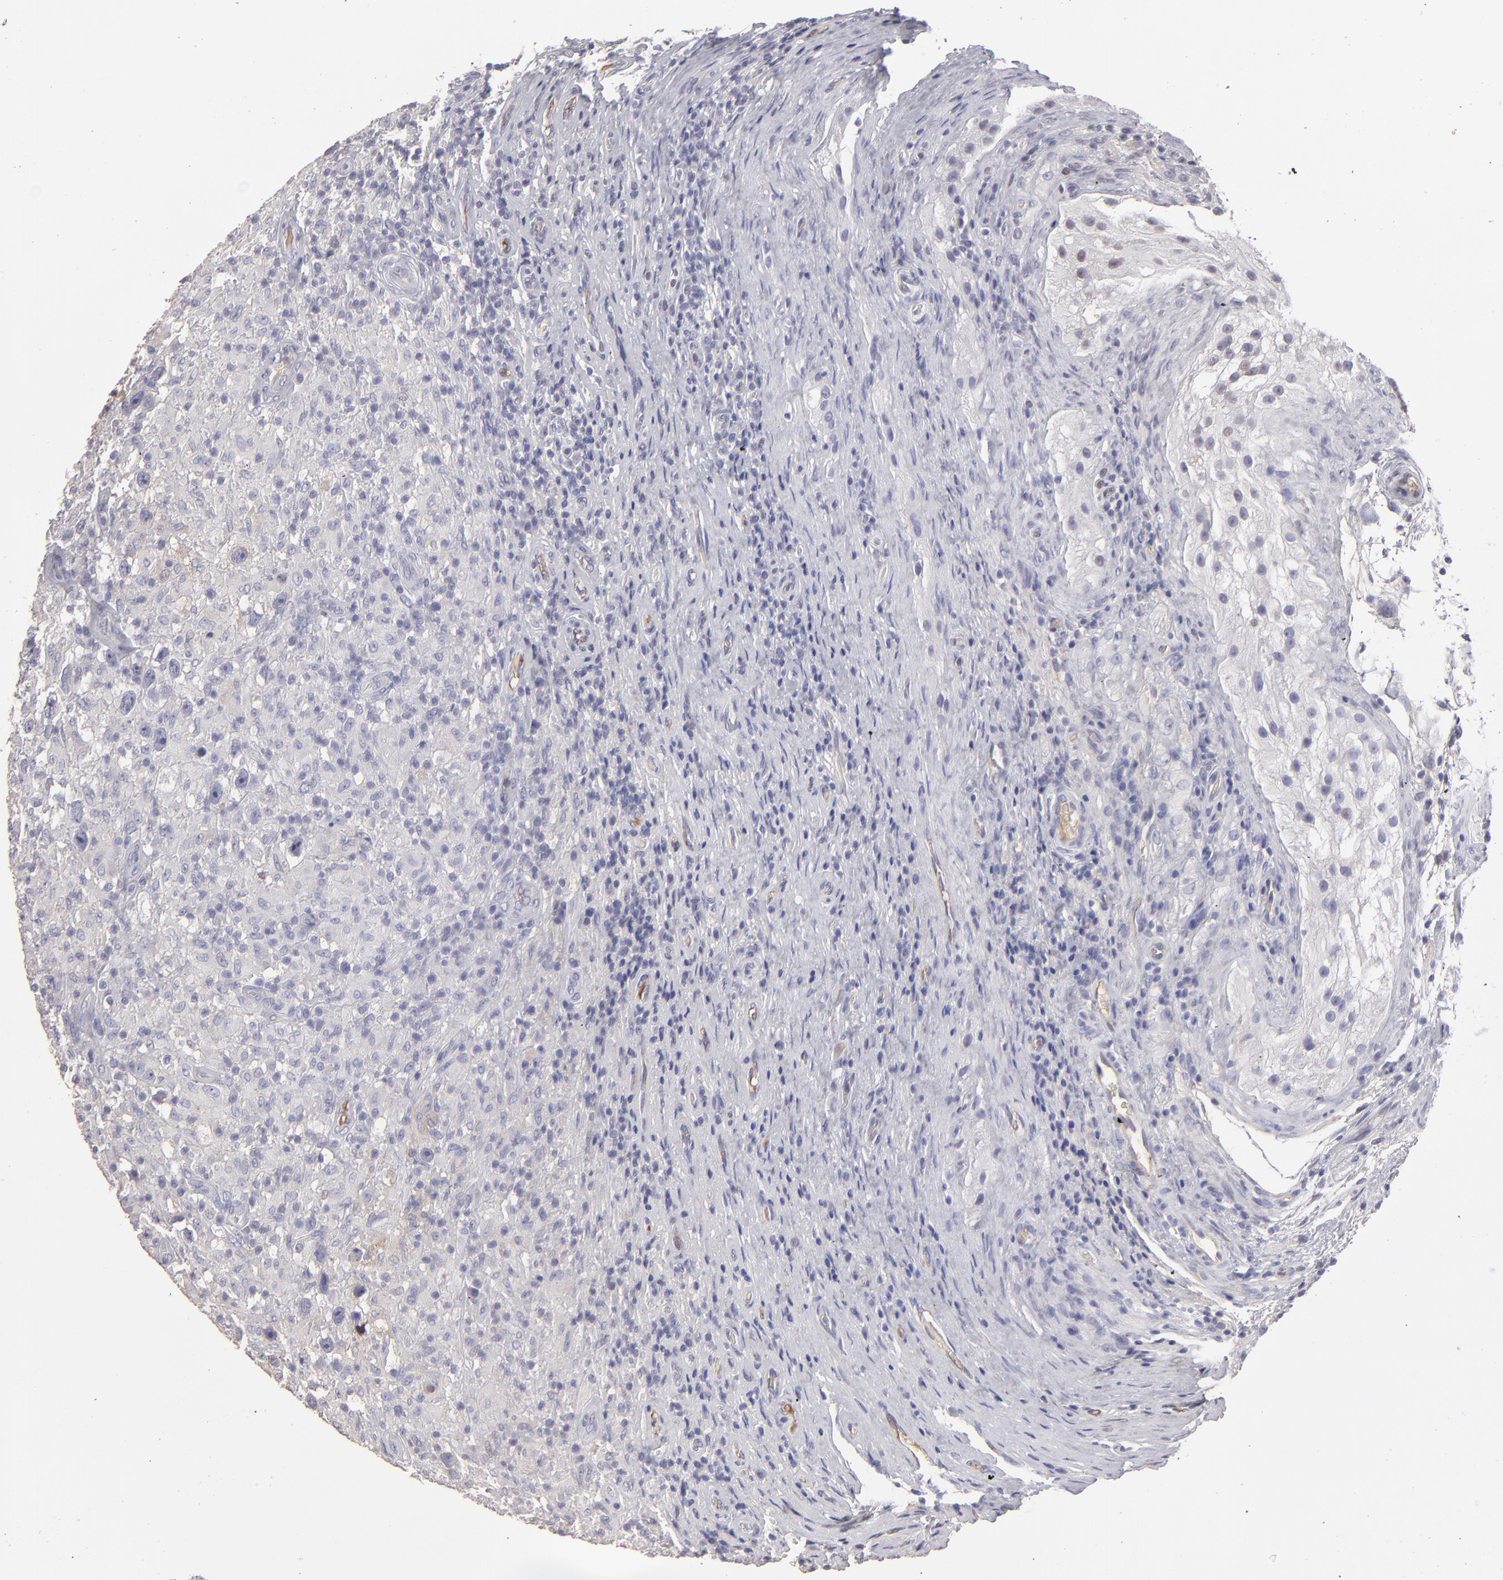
{"staining": {"intensity": "negative", "quantity": "none", "location": "none"}, "tissue": "testis cancer", "cell_type": "Tumor cells", "image_type": "cancer", "snomed": [{"axis": "morphology", "description": "Seminoma, NOS"}, {"axis": "topography", "description": "Testis"}], "caption": "Immunohistochemistry (IHC) photomicrograph of neoplastic tissue: testis cancer stained with DAB displays no significant protein staining in tumor cells. (DAB (3,3'-diaminobenzidine) immunohistochemistry (IHC), high magnification).", "gene": "ABCC4", "patient": {"sex": "male", "age": 34}}